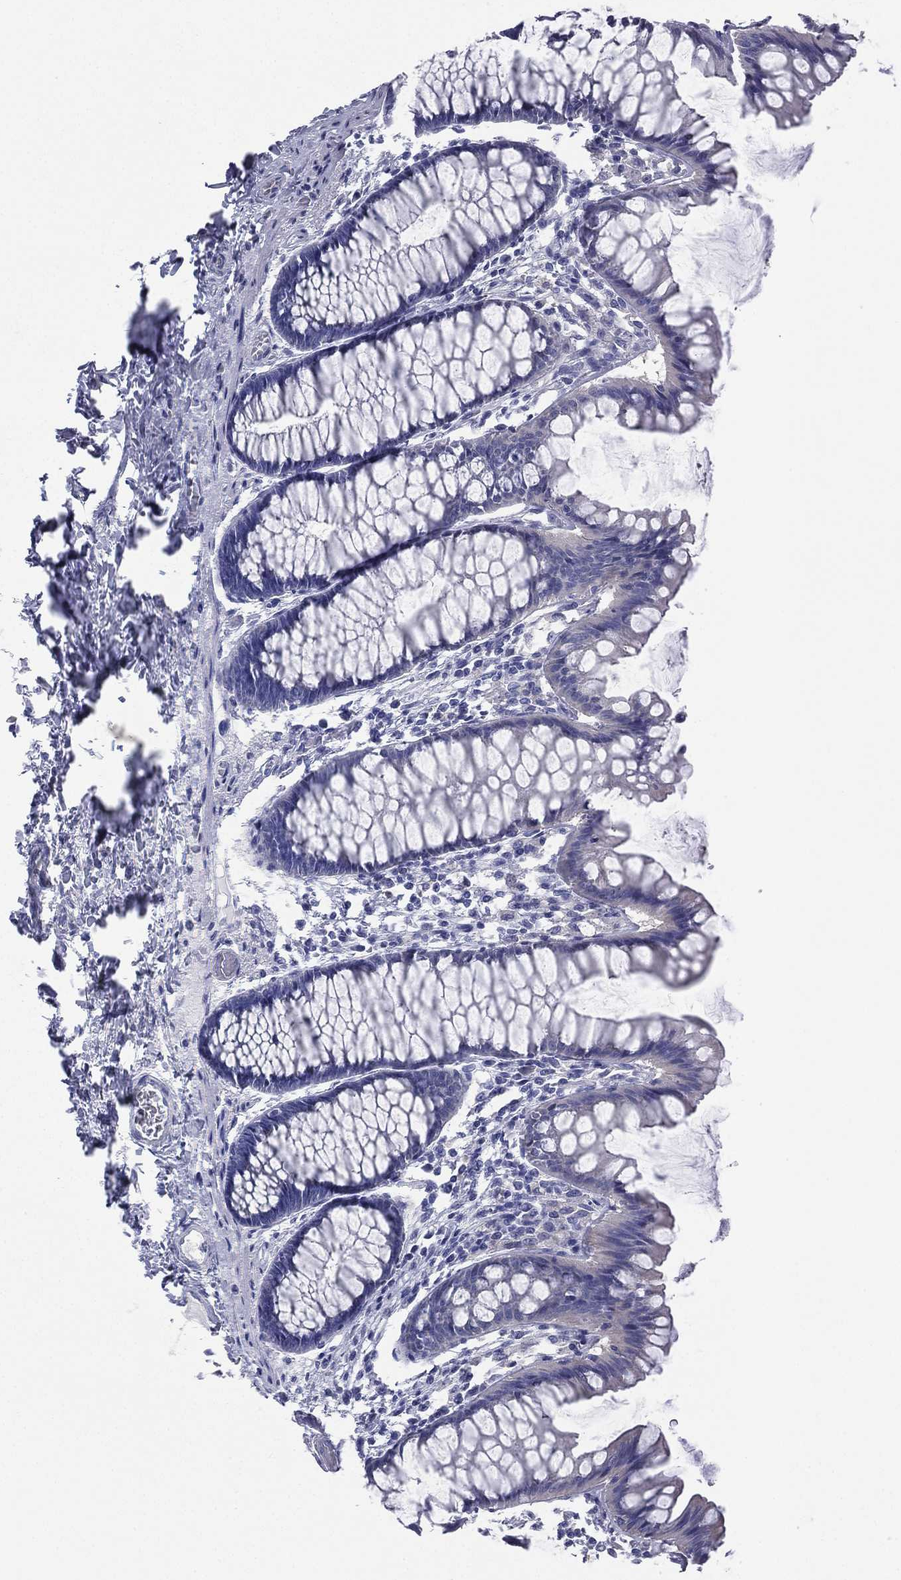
{"staining": {"intensity": "negative", "quantity": "none", "location": "none"}, "tissue": "colon", "cell_type": "Endothelial cells", "image_type": "normal", "snomed": [{"axis": "morphology", "description": "Normal tissue, NOS"}, {"axis": "topography", "description": "Colon"}], "caption": "Histopathology image shows no significant protein positivity in endothelial cells of unremarkable colon.", "gene": "FCER2", "patient": {"sex": "female", "age": 65}}